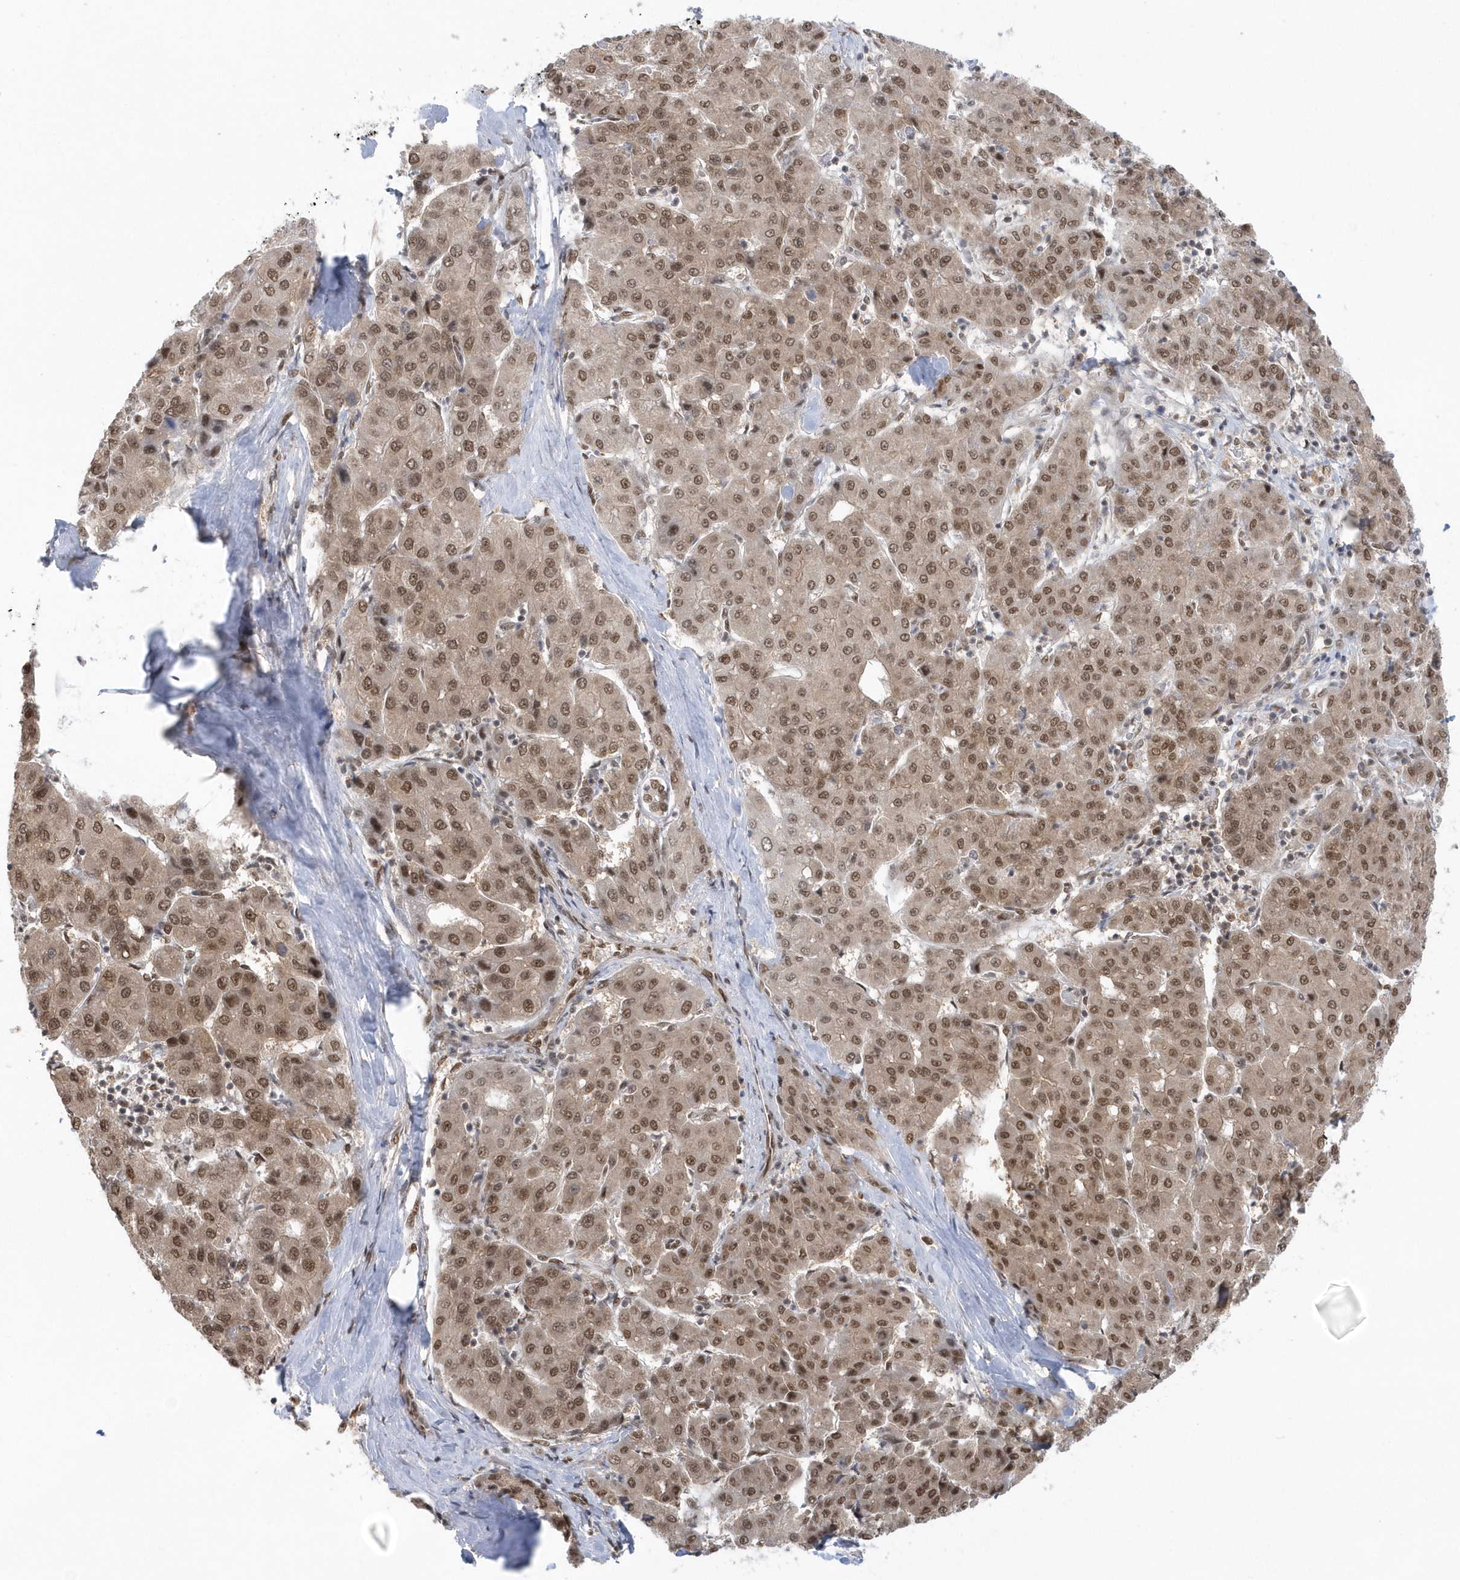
{"staining": {"intensity": "moderate", "quantity": ">75%", "location": "nuclear"}, "tissue": "liver cancer", "cell_type": "Tumor cells", "image_type": "cancer", "snomed": [{"axis": "morphology", "description": "Carcinoma, Hepatocellular, NOS"}, {"axis": "topography", "description": "Liver"}], "caption": "Immunohistochemical staining of liver cancer reveals medium levels of moderate nuclear protein expression in about >75% of tumor cells. (DAB IHC, brown staining for protein, blue staining for nuclei).", "gene": "SEPHS1", "patient": {"sex": "male", "age": 65}}